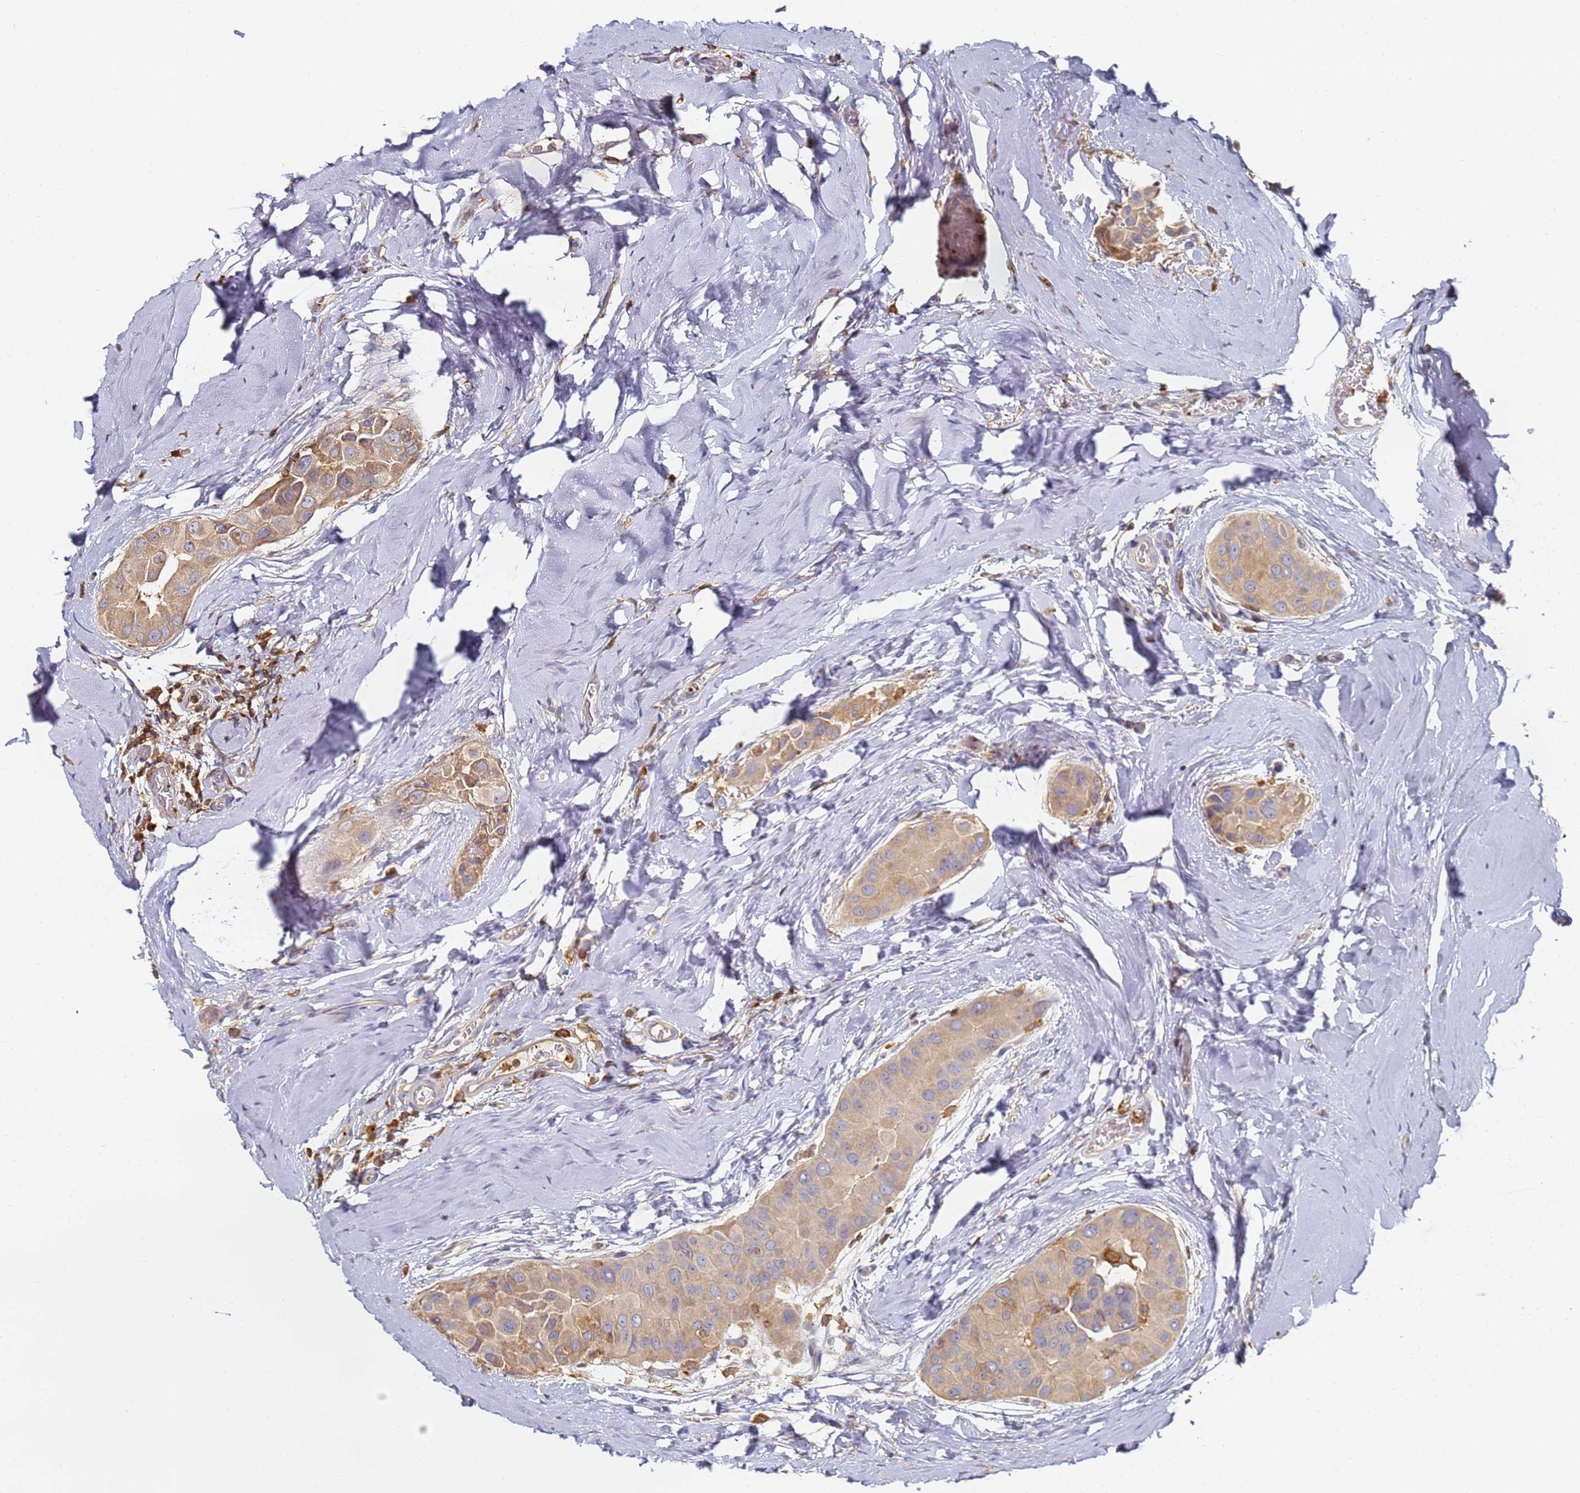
{"staining": {"intensity": "weak", "quantity": ">75%", "location": "cytoplasmic/membranous"}, "tissue": "thyroid cancer", "cell_type": "Tumor cells", "image_type": "cancer", "snomed": [{"axis": "morphology", "description": "Papillary adenocarcinoma, NOS"}, {"axis": "topography", "description": "Thyroid gland"}], "caption": "Tumor cells reveal low levels of weak cytoplasmic/membranous positivity in approximately >75% of cells in thyroid cancer.", "gene": "BIN2", "patient": {"sex": "male", "age": 33}}